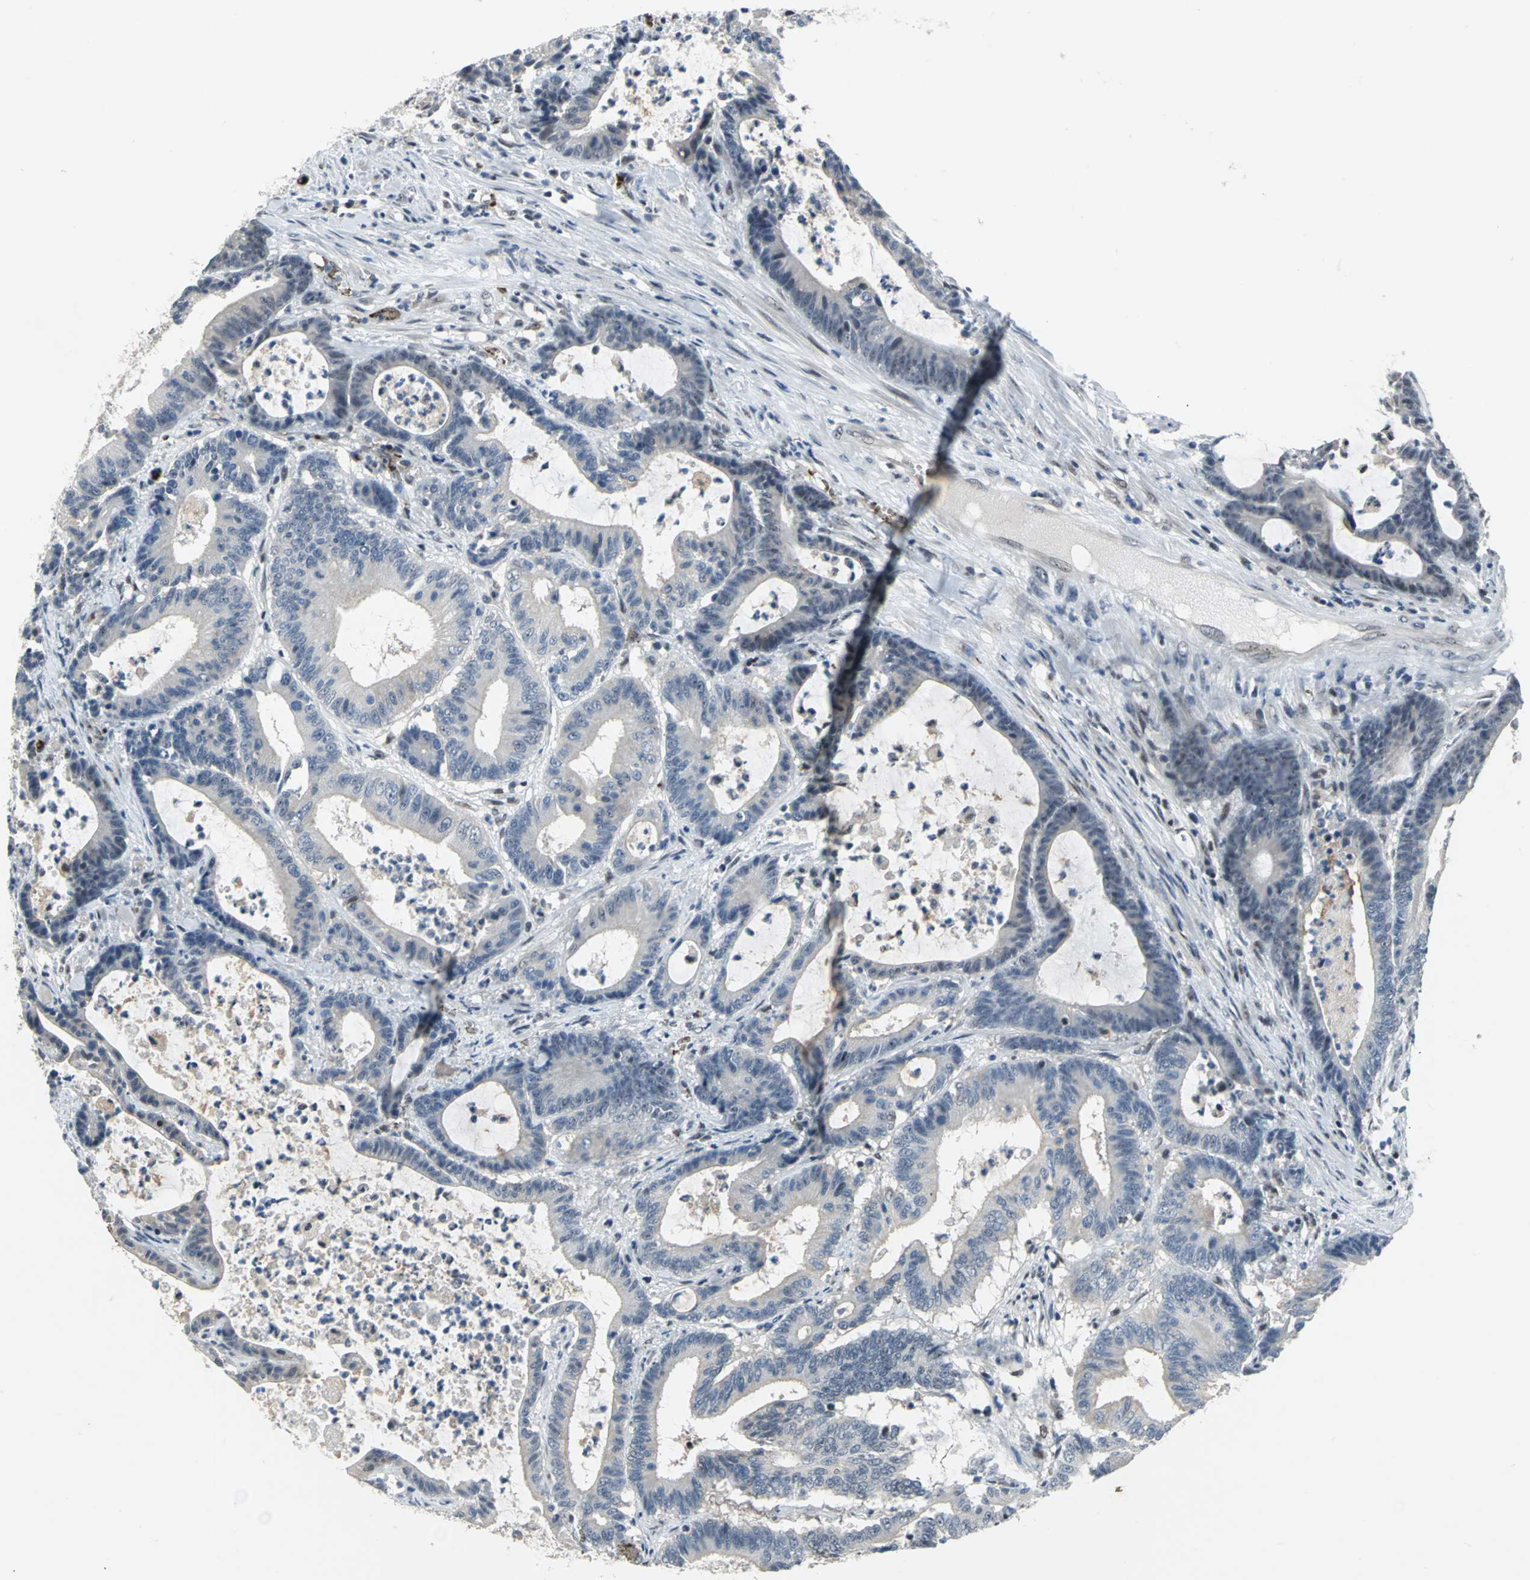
{"staining": {"intensity": "moderate", "quantity": "25%-75%", "location": "nuclear"}, "tissue": "colorectal cancer", "cell_type": "Tumor cells", "image_type": "cancer", "snomed": [{"axis": "morphology", "description": "Adenocarcinoma, NOS"}, {"axis": "topography", "description": "Colon"}], "caption": "A high-resolution micrograph shows immunohistochemistry staining of colorectal cancer (adenocarcinoma), which shows moderate nuclear staining in about 25%-75% of tumor cells.", "gene": "GLI3", "patient": {"sex": "female", "age": 84}}